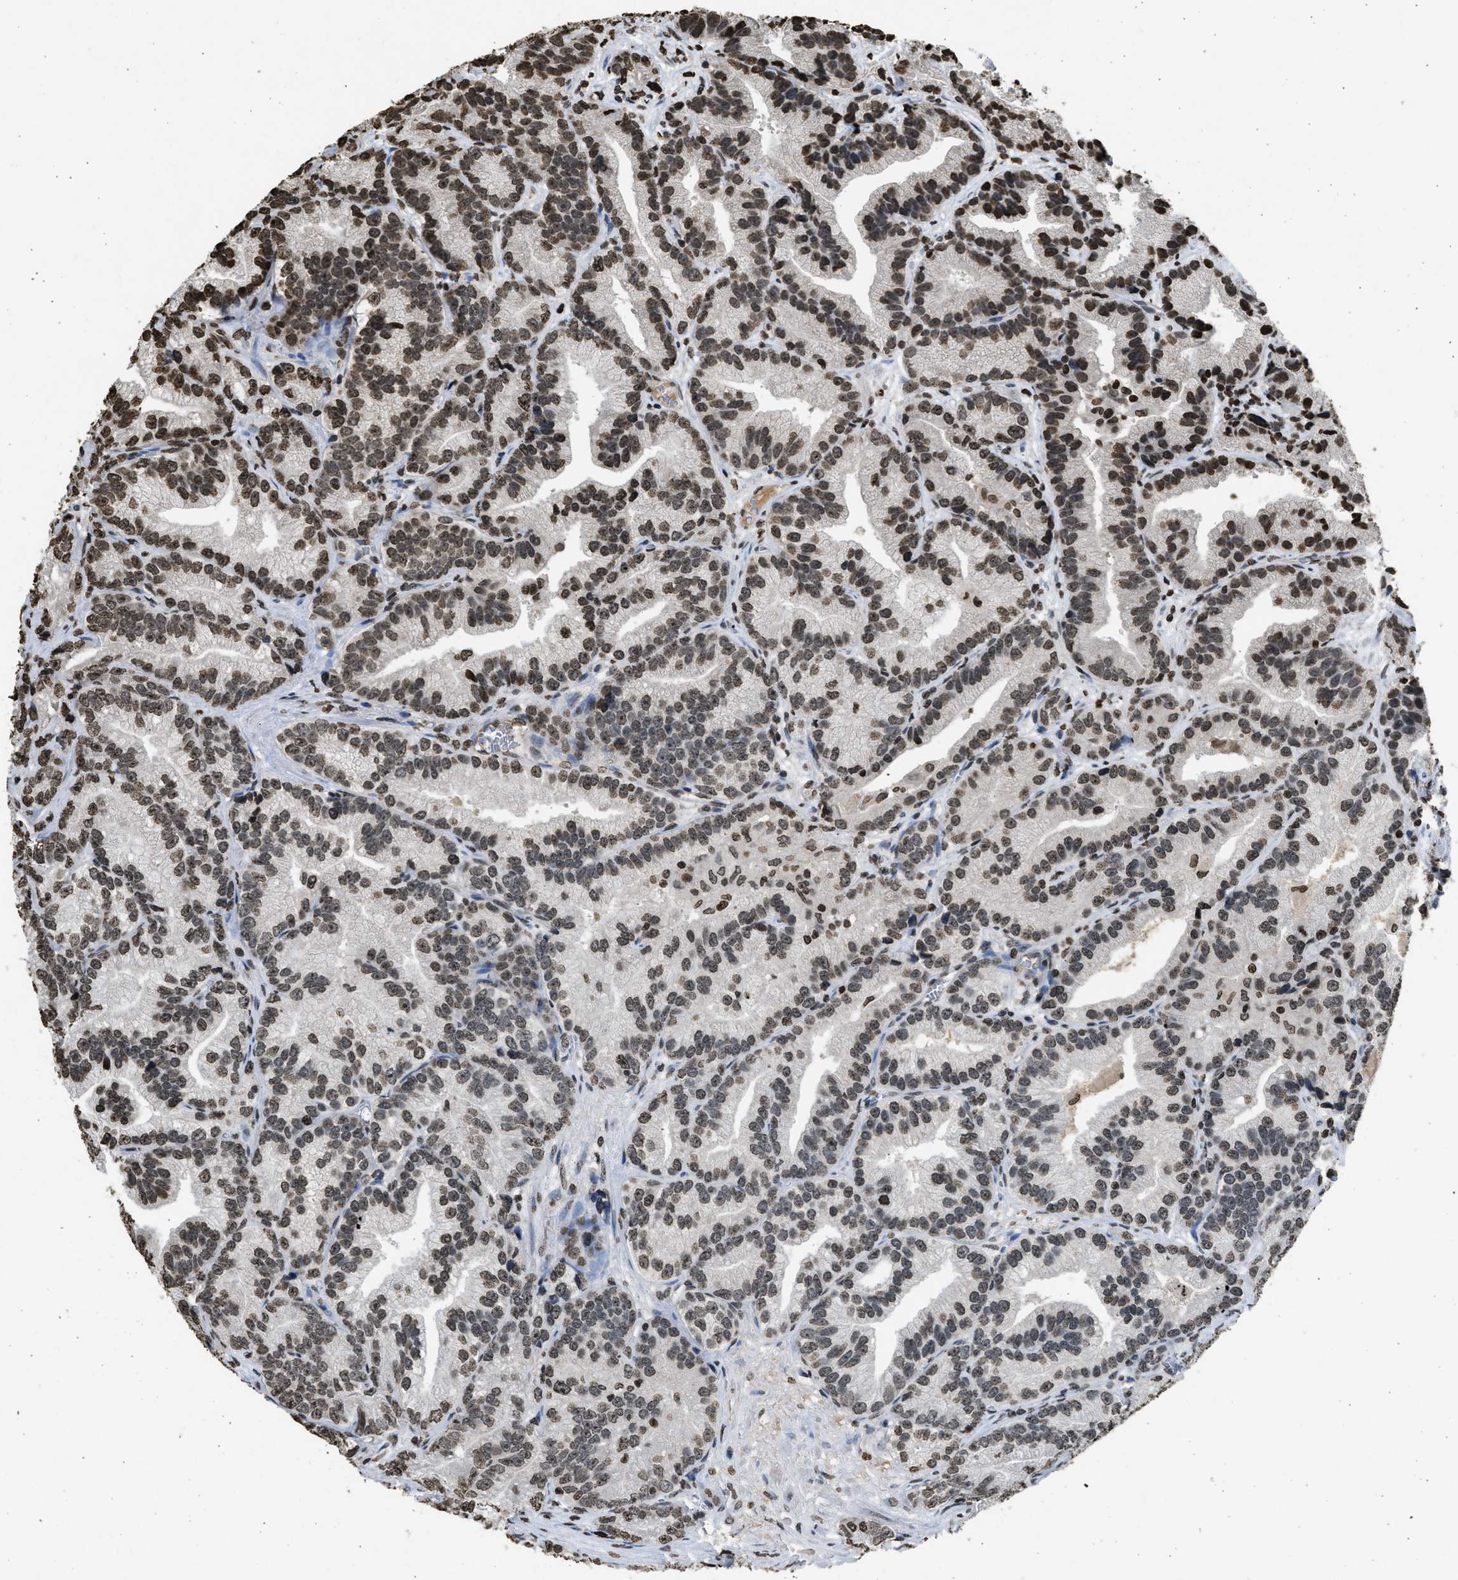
{"staining": {"intensity": "strong", "quantity": ">75%", "location": "nuclear"}, "tissue": "prostate cancer", "cell_type": "Tumor cells", "image_type": "cancer", "snomed": [{"axis": "morphology", "description": "Adenocarcinoma, Low grade"}, {"axis": "topography", "description": "Prostate"}], "caption": "Prostate low-grade adenocarcinoma was stained to show a protein in brown. There is high levels of strong nuclear expression in approximately >75% of tumor cells.", "gene": "RRAGC", "patient": {"sex": "male", "age": 89}}